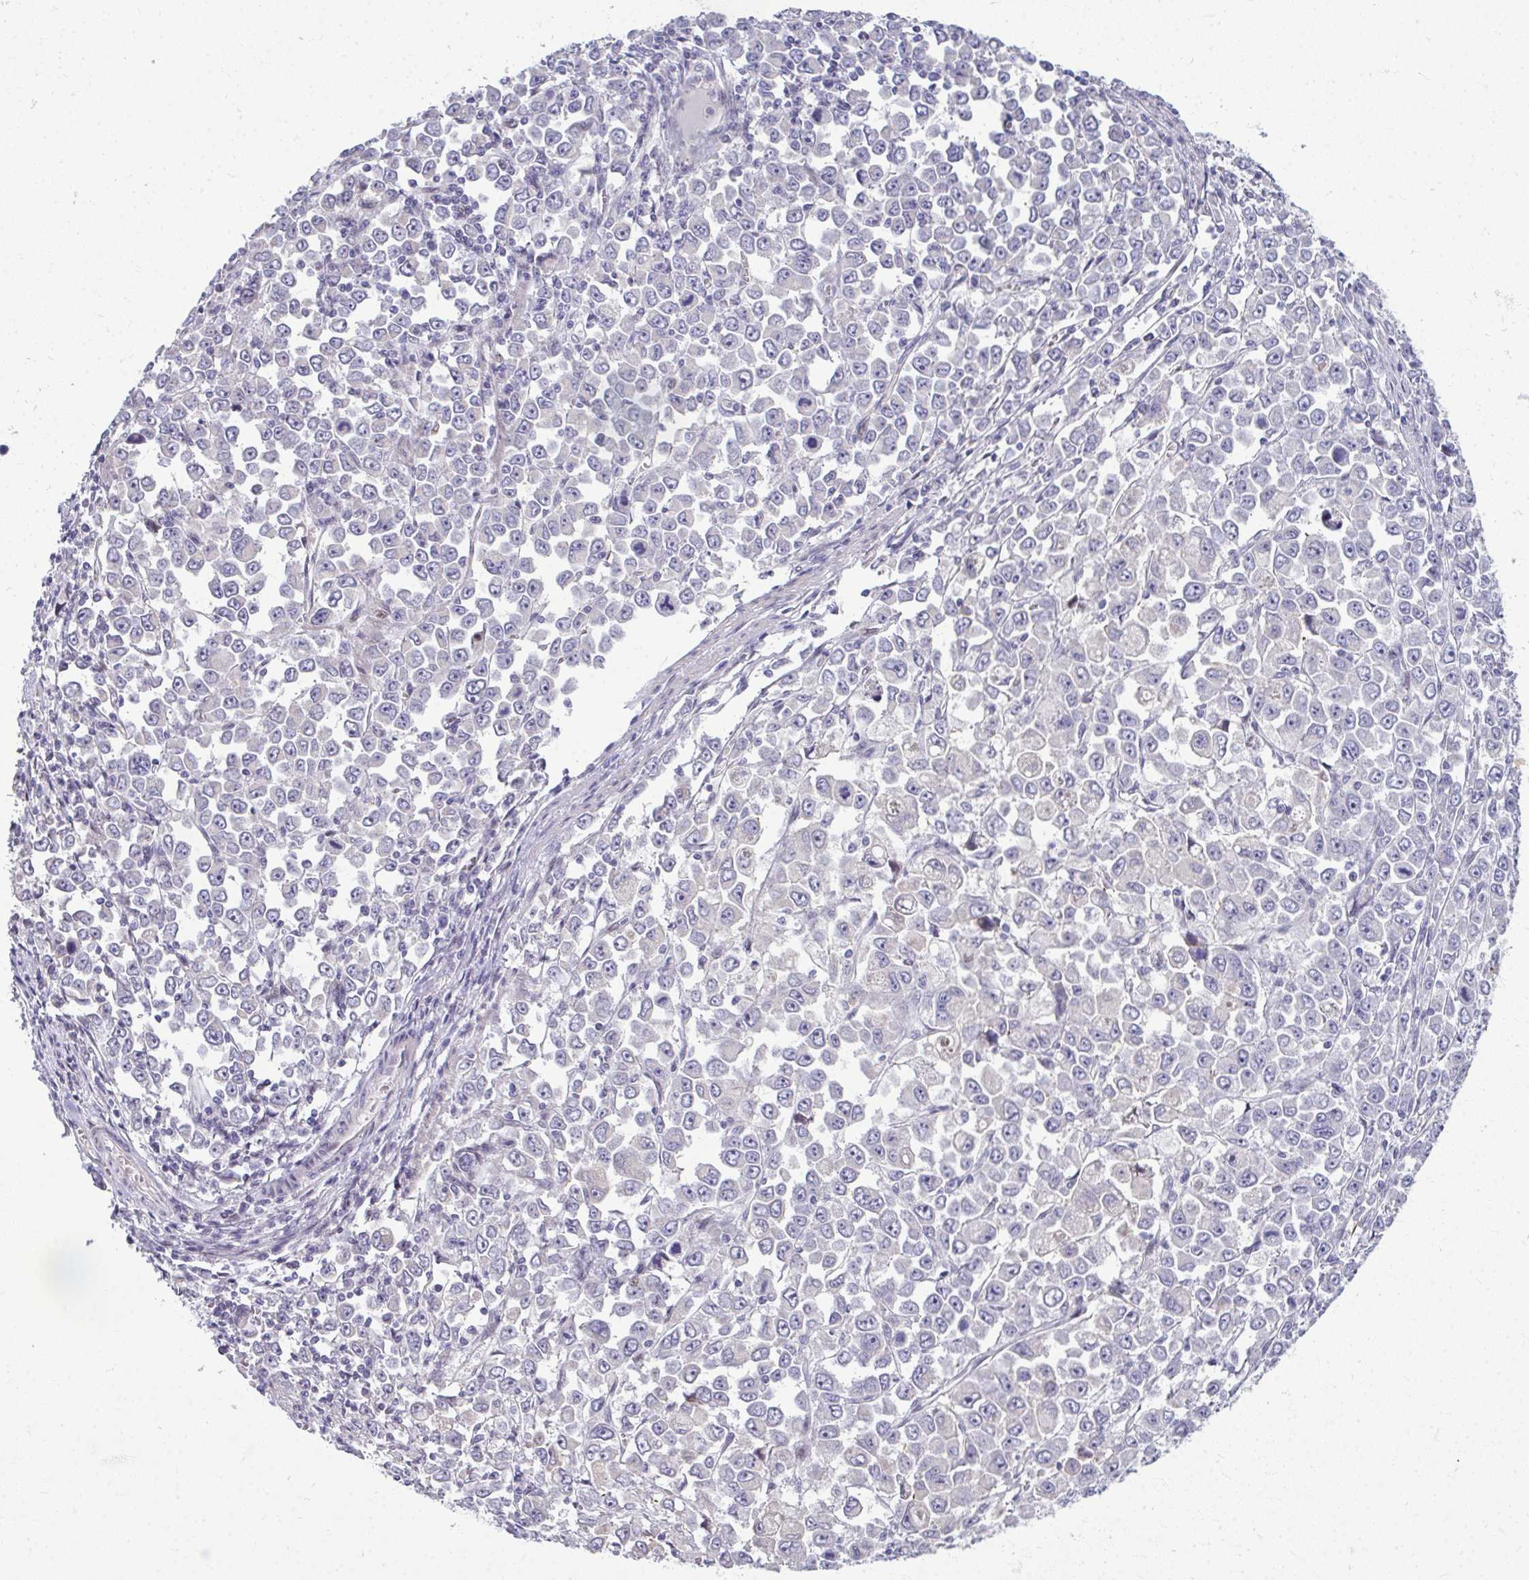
{"staining": {"intensity": "negative", "quantity": "none", "location": "none"}, "tissue": "stomach cancer", "cell_type": "Tumor cells", "image_type": "cancer", "snomed": [{"axis": "morphology", "description": "Adenocarcinoma, NOS"}, {"axis": "topography", "description": "Stomach, upper"}], "caption": "Tumor cells are negative for protein expression in human stomach adenocarcinoma. The staining was performed using DAB (3,3'-diaminobenzidine) to visualize the protein expression in brown, while the nuclei were stained in blue with hematoxylin (Magnification: 20x).", "gene": "ODF1", "patient": {"sex": "male", "age": 70}}